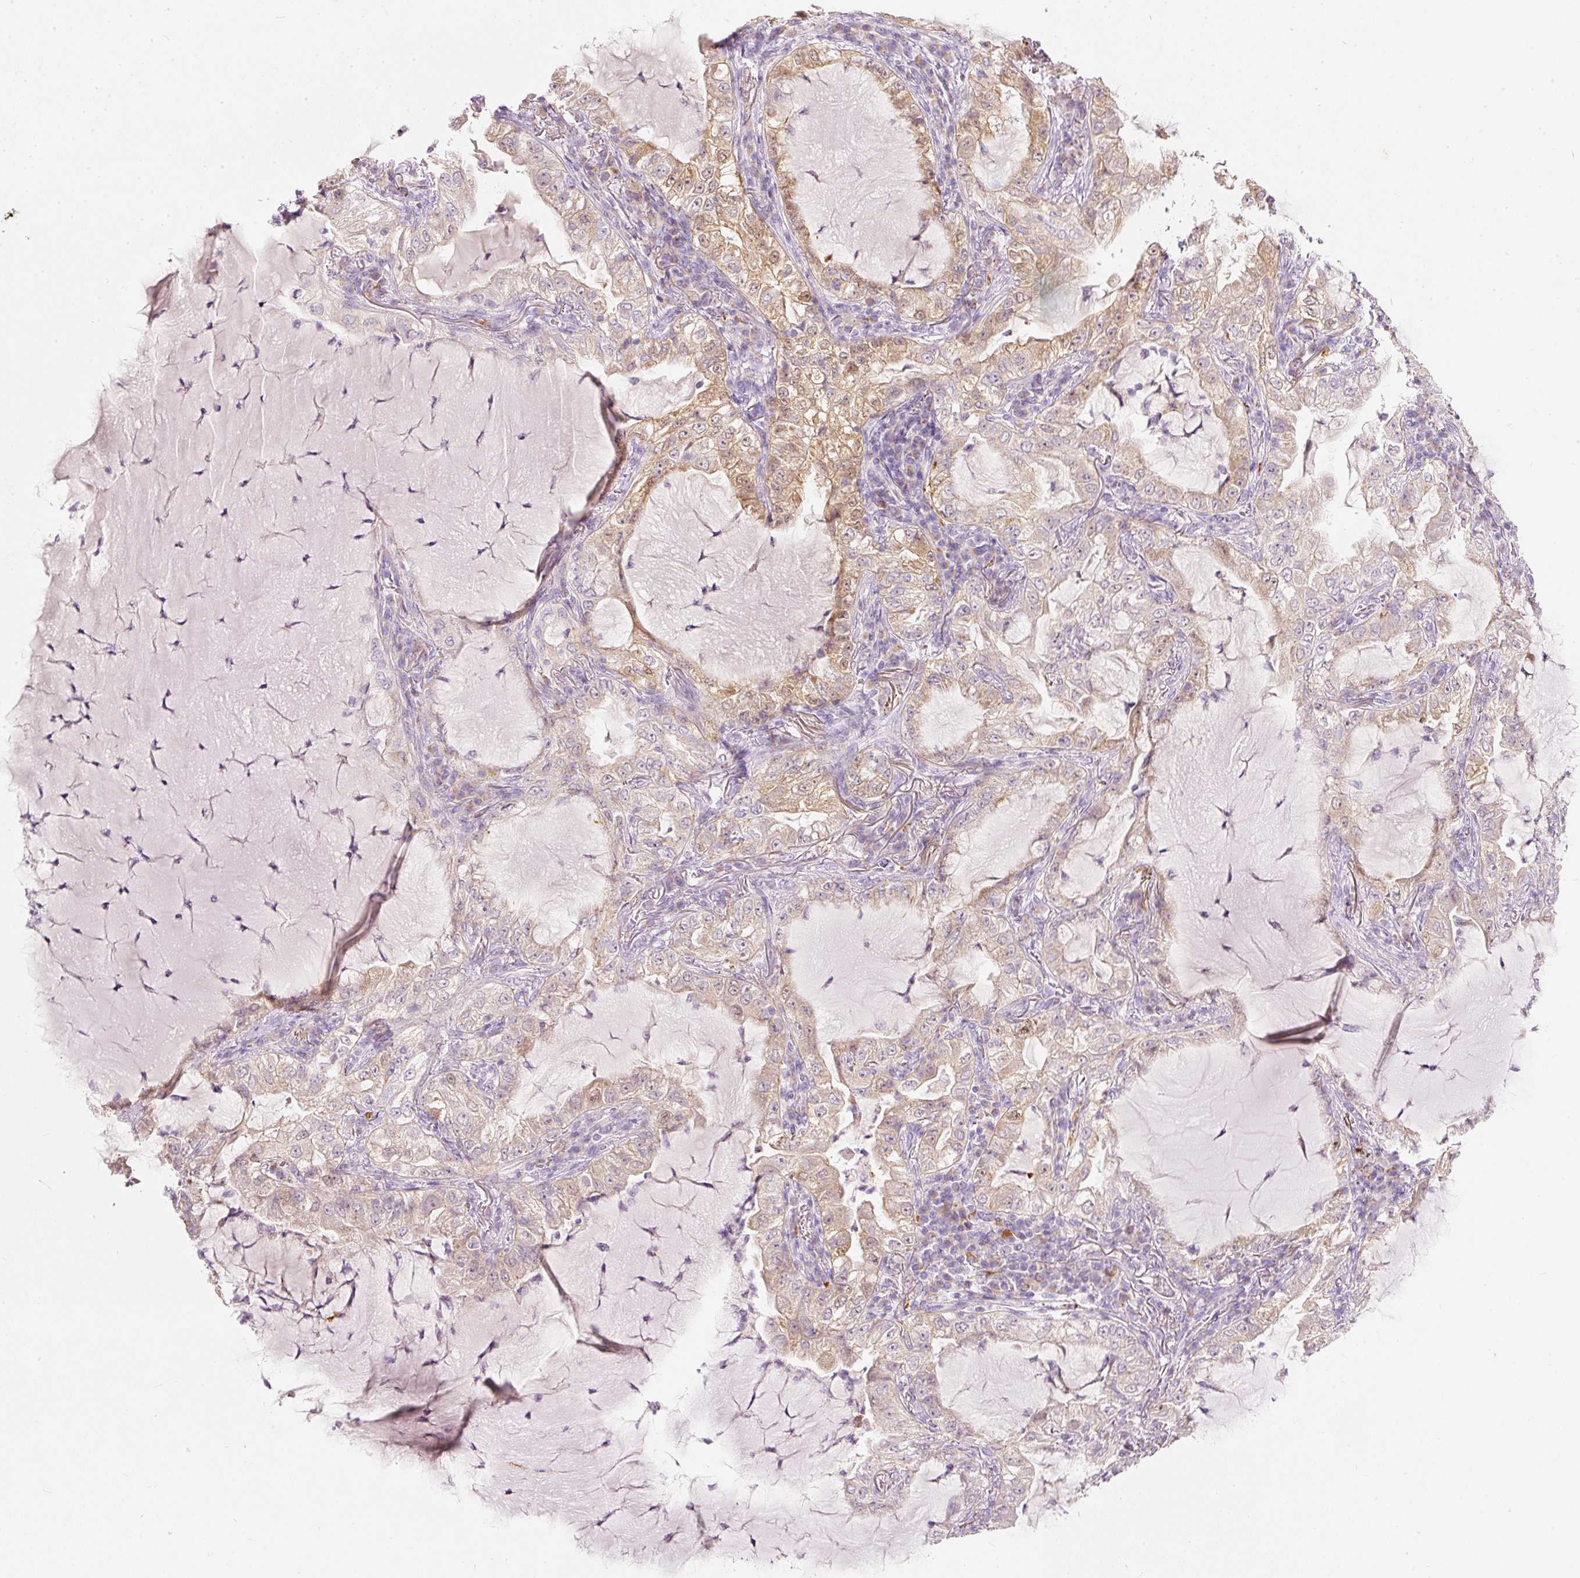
{"staining": {"intensity": "weak", "quantity": "25%-75%", "location": "cytoplasmic/membranous"}, "tissue": "lung cancer", "cell_type": "Tumor cells", "image_type": "cancer", "snomed": [{"axis": "morphology", "description": "Adenocarcinoma, NOS"}, {"axis": "topography", "description": "Lung"}], "caption": "Lung cancer (adenocarcinoma) stained for a protein shows weak cytoplasmic/membranous positivity in tumor cells. Using DAB (3,3'-diaminobenzidine) (brown) and hematoxylin (blue) stains, captured at high magnification using brightfield microscopy.", "gene": "MTHFD2", "patient": {"sex": "female", "age": 73}}